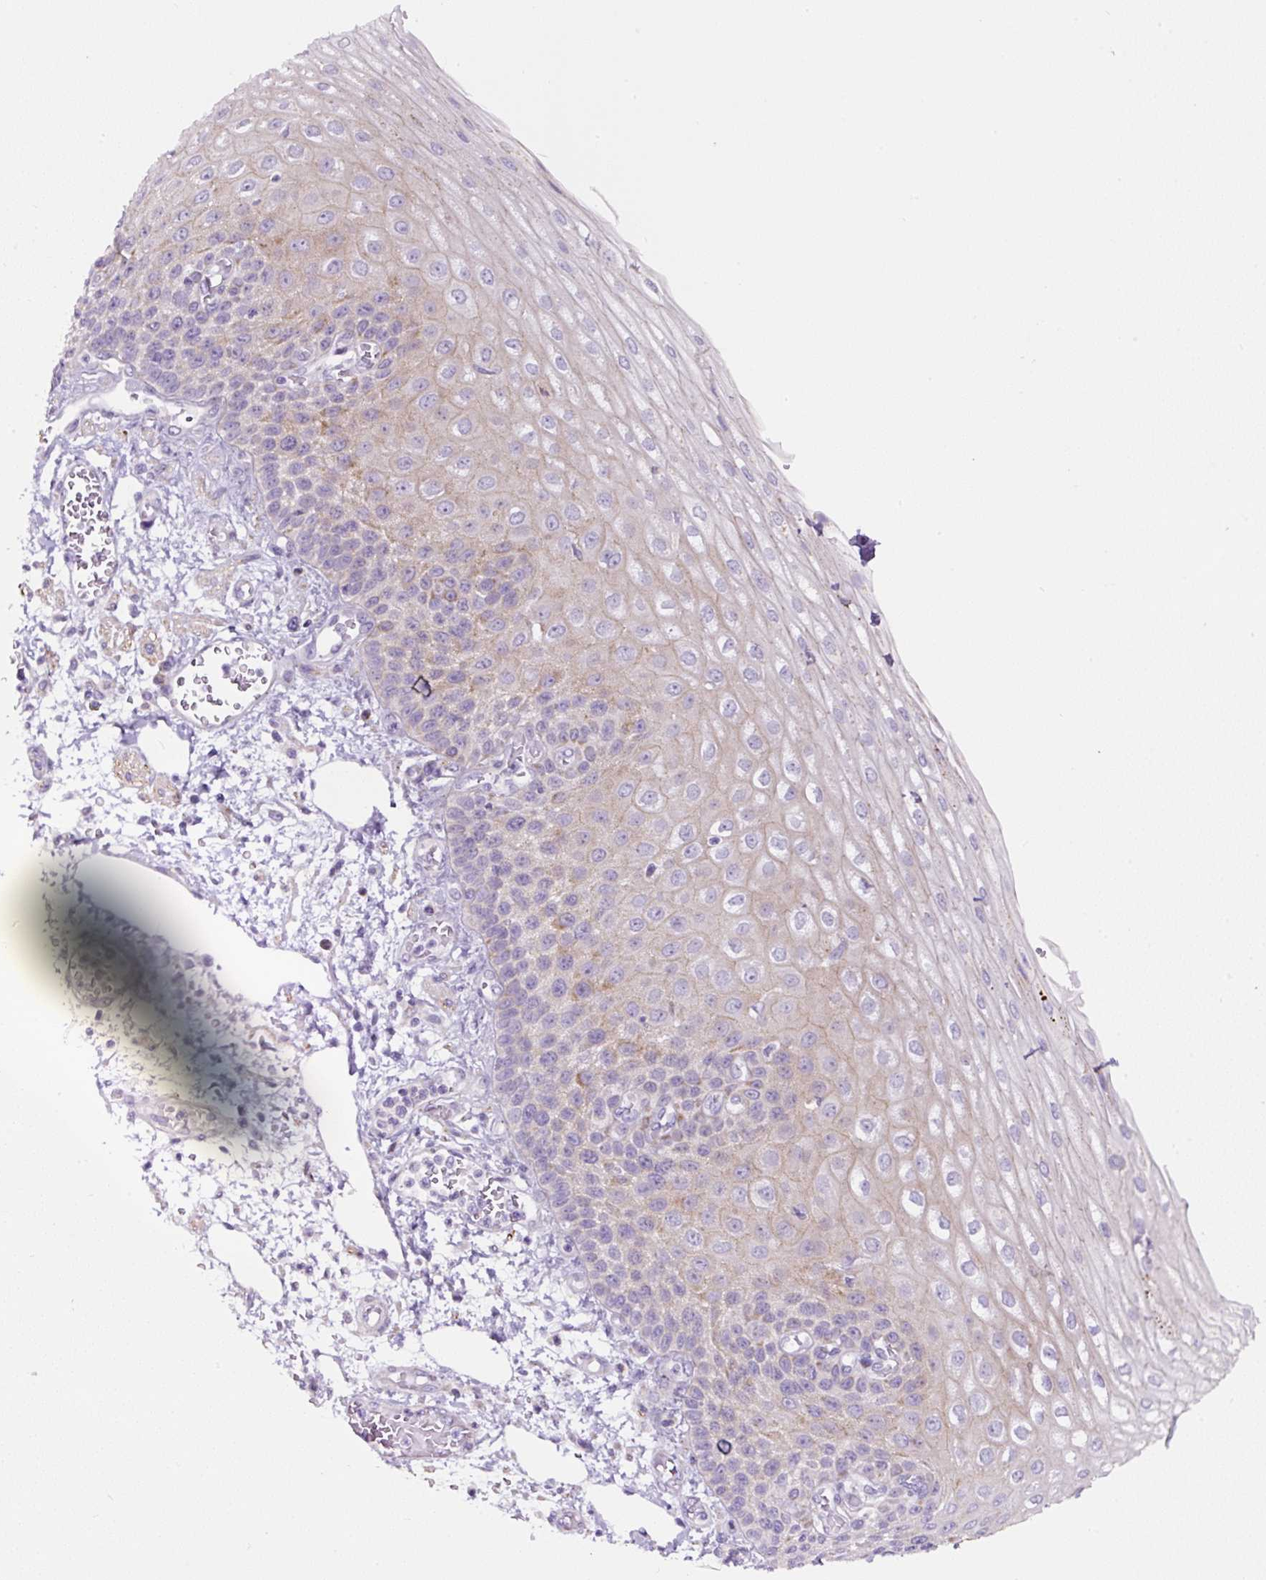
{"staining": {"intensity": "weak", "quantity": "<25%", "location": "cytoplasmic/membranous"}, "tissue": "esophagus", "cell_type": "Squamous epithelial cells", "image_type": "normal", "snomed": [{"axis": "morphology", "description": "Normal tissue, NOS"}, {"axis": "morphology", "description": "Adenocarcinoma, NOS"}, {"axis": "topography", "description": "Esophagus"}], "caption": "Immunohistochemistry histopathology image of unremarkable esophagus: esophagus stained with DAB (3,3'-diaminobenzidine) demonstrates no significant protein staining in squamous epithelial cells.", "gene": "HPS4", "patient": {"sex": "male", "age": 81}}